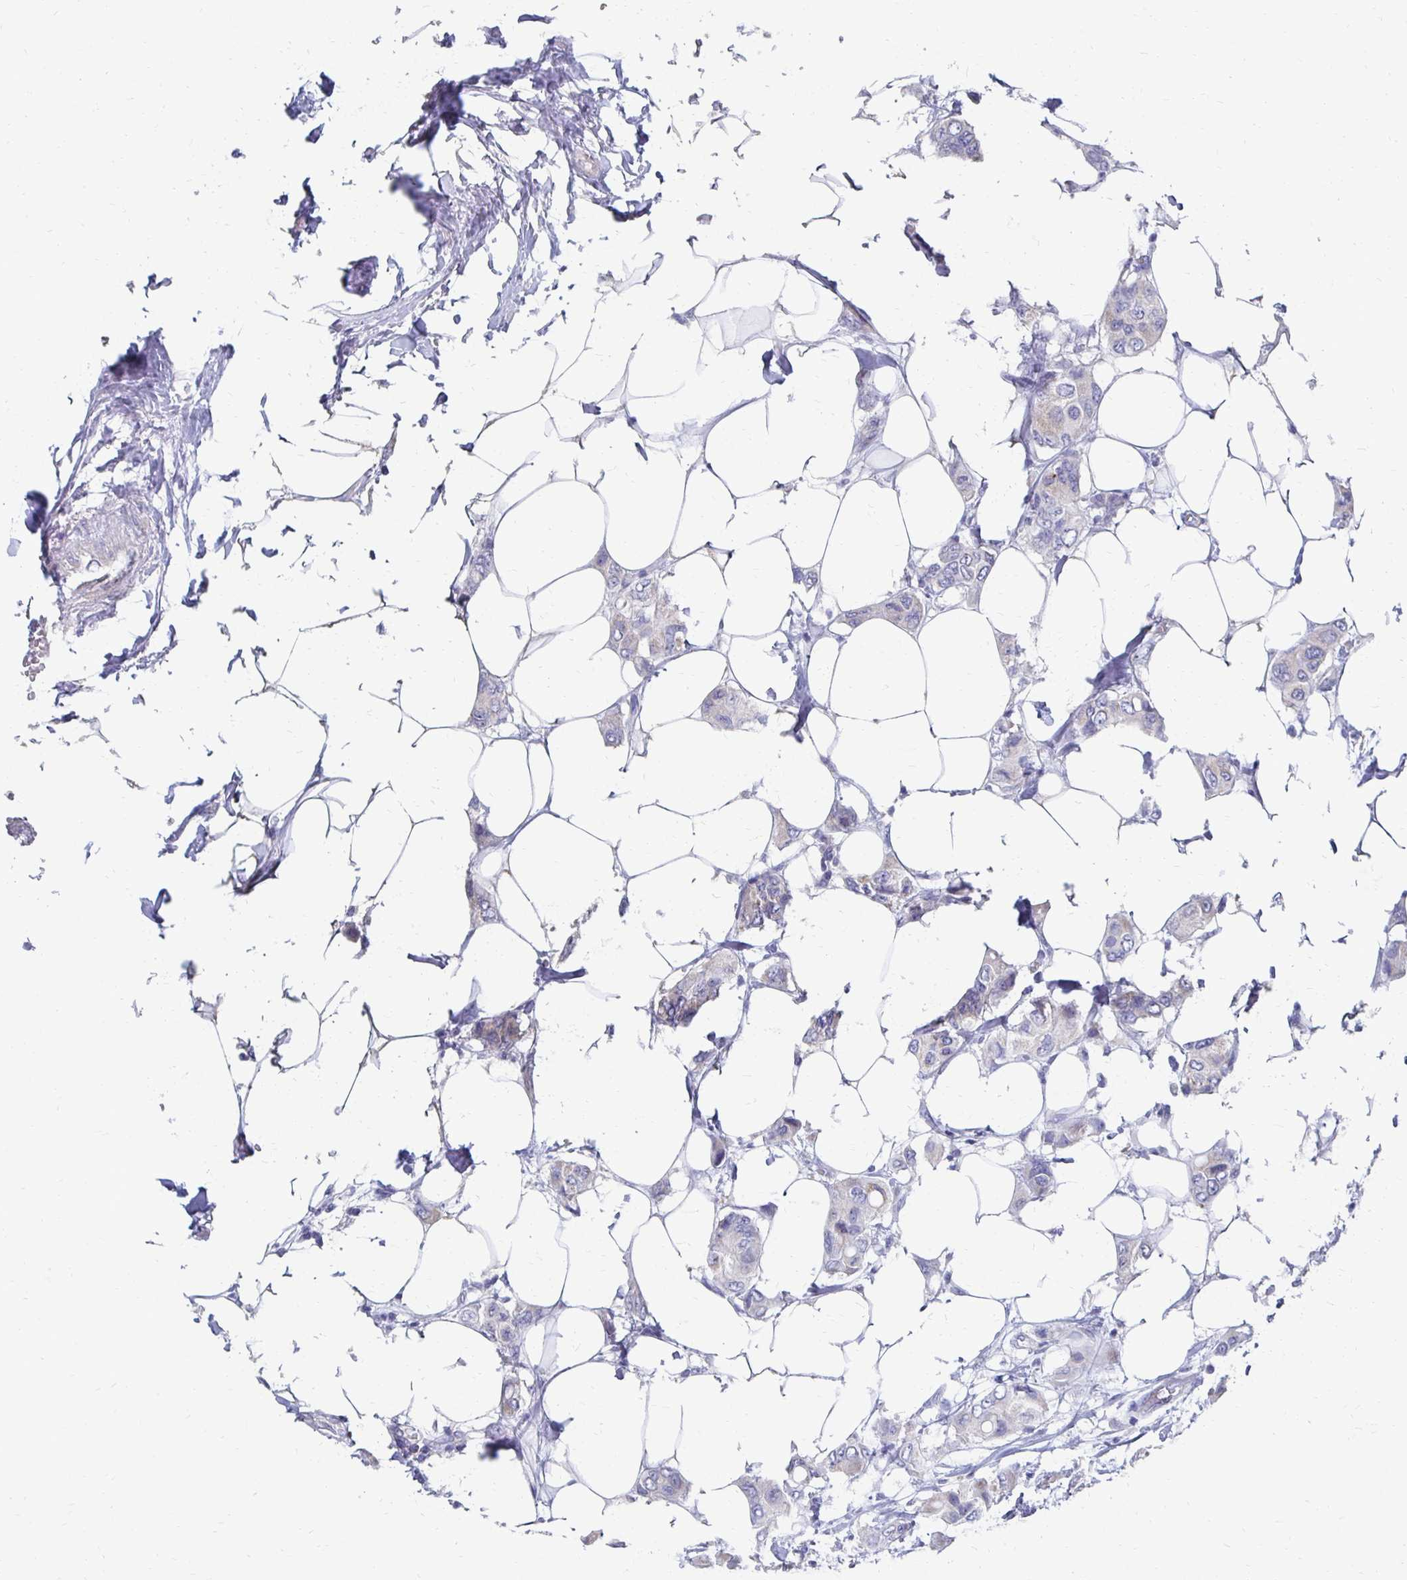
{"staining": {"intensity": "negative", "quantity": "none", "location": "none"}, "tissue": "breast cancer", "cell_type": "Tumor cells", "image_type": "cancer", "snomed": [{"axis": "morphology", "description": "Lobular carcinoma"}, {"axis": "topography", "description": "Breast"}], "caption": "The histopathology image shows no significant expression in tumor cells of breast cancer. (Stains: DAB (3,3'-diaminobenzidine) IHC with hematoxylin counter stain, Microscopy: brightfield microscopy at high magnification).", "gene": "SYCP3", "patient": {"sex": "female", "age": 51}}